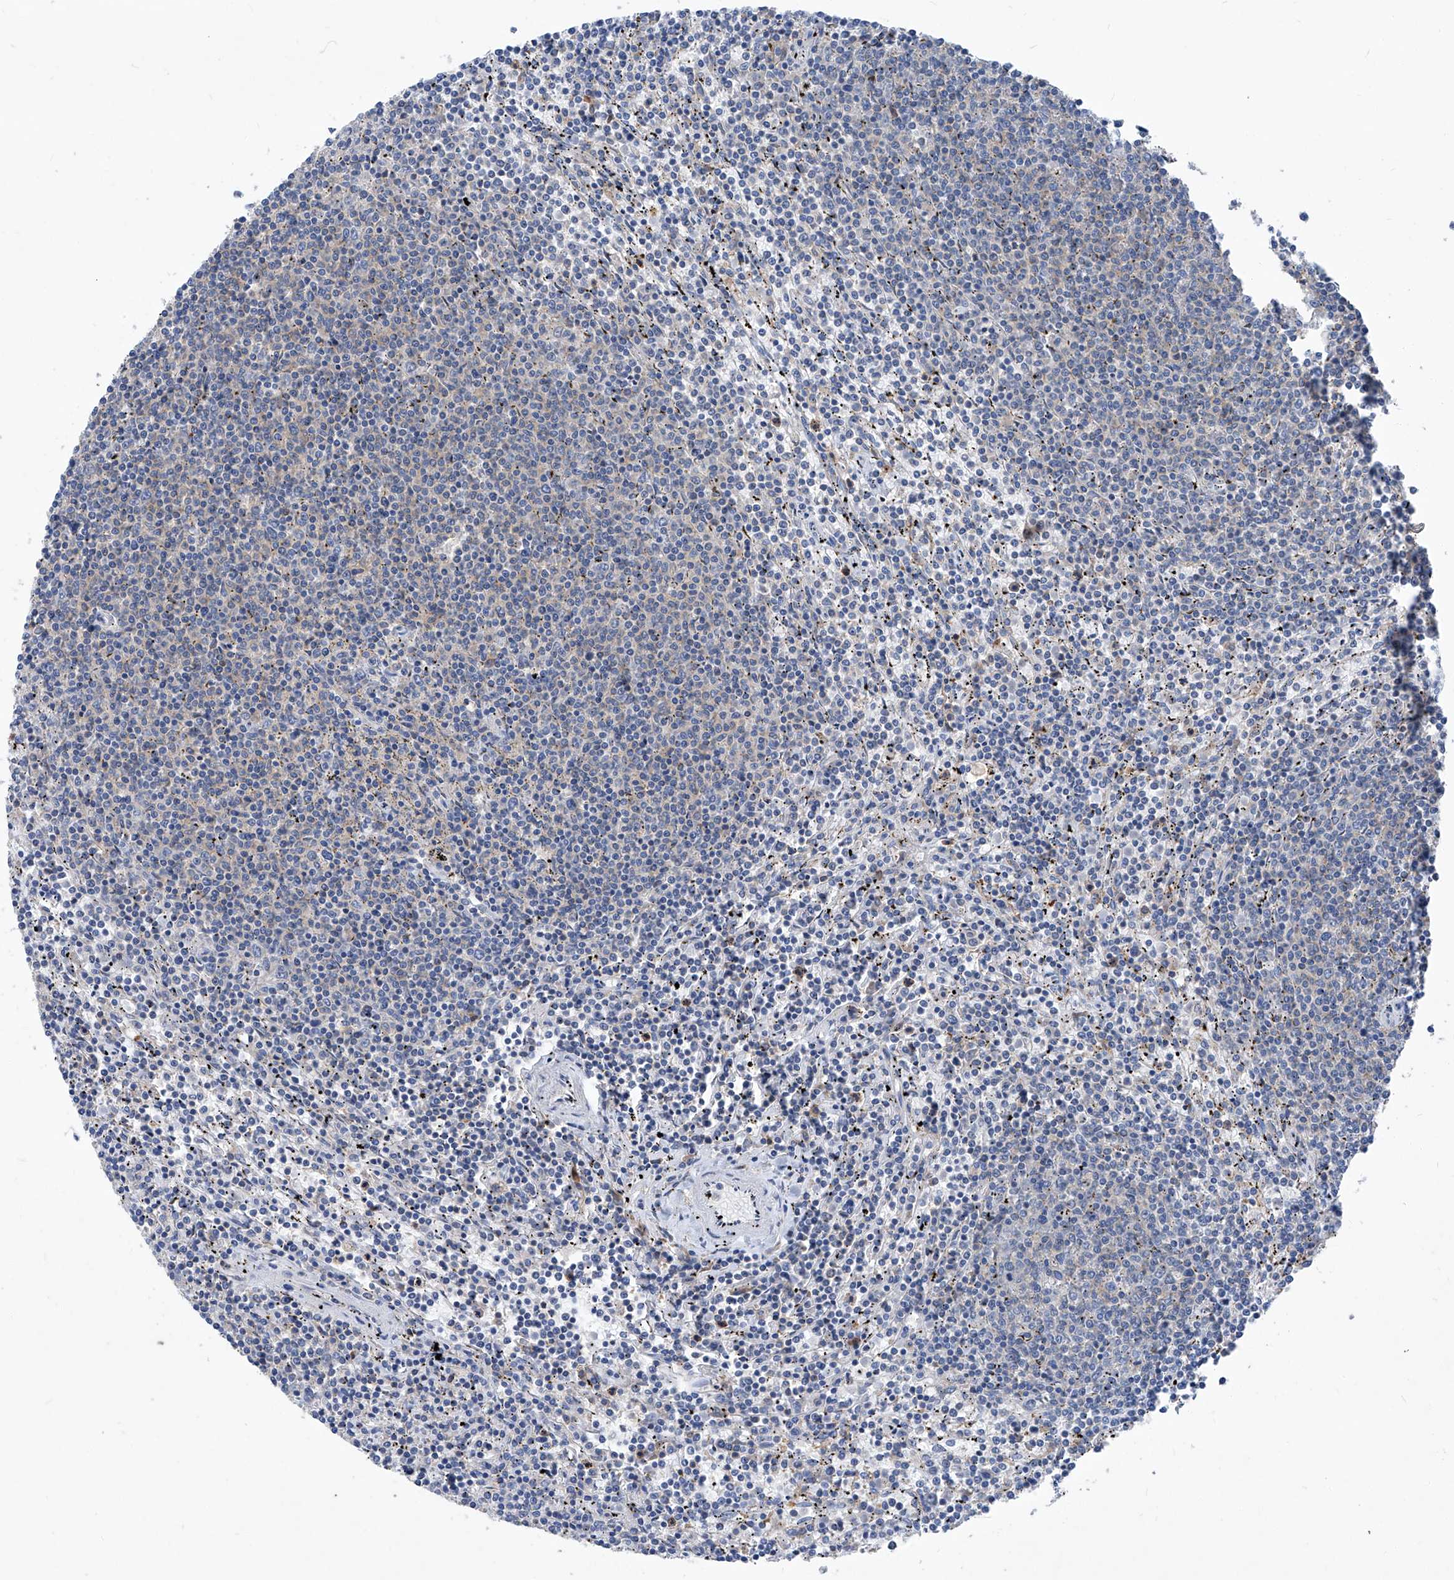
{"staining": {"intensity": "negative", "quantity": "none", "location": "none"}, "tissue": "lymphoma", "cell_type": "Tumor cells", "image_type": "cancer", "snomed": [{"axis": "morphology", "description": "Malignant lymphoma, non-Hodgkin's type, Low grade"}, {"axis": "topography", "description": "Spleen"}], "caption": "DAB immunohistochemical staining of human low-grade malignant lymphoma, non-Hodgkin's type displays no significant positivity in tumor cells.", "gene": "EPHA8", "patient": {"sex": "female", "age": 50}}